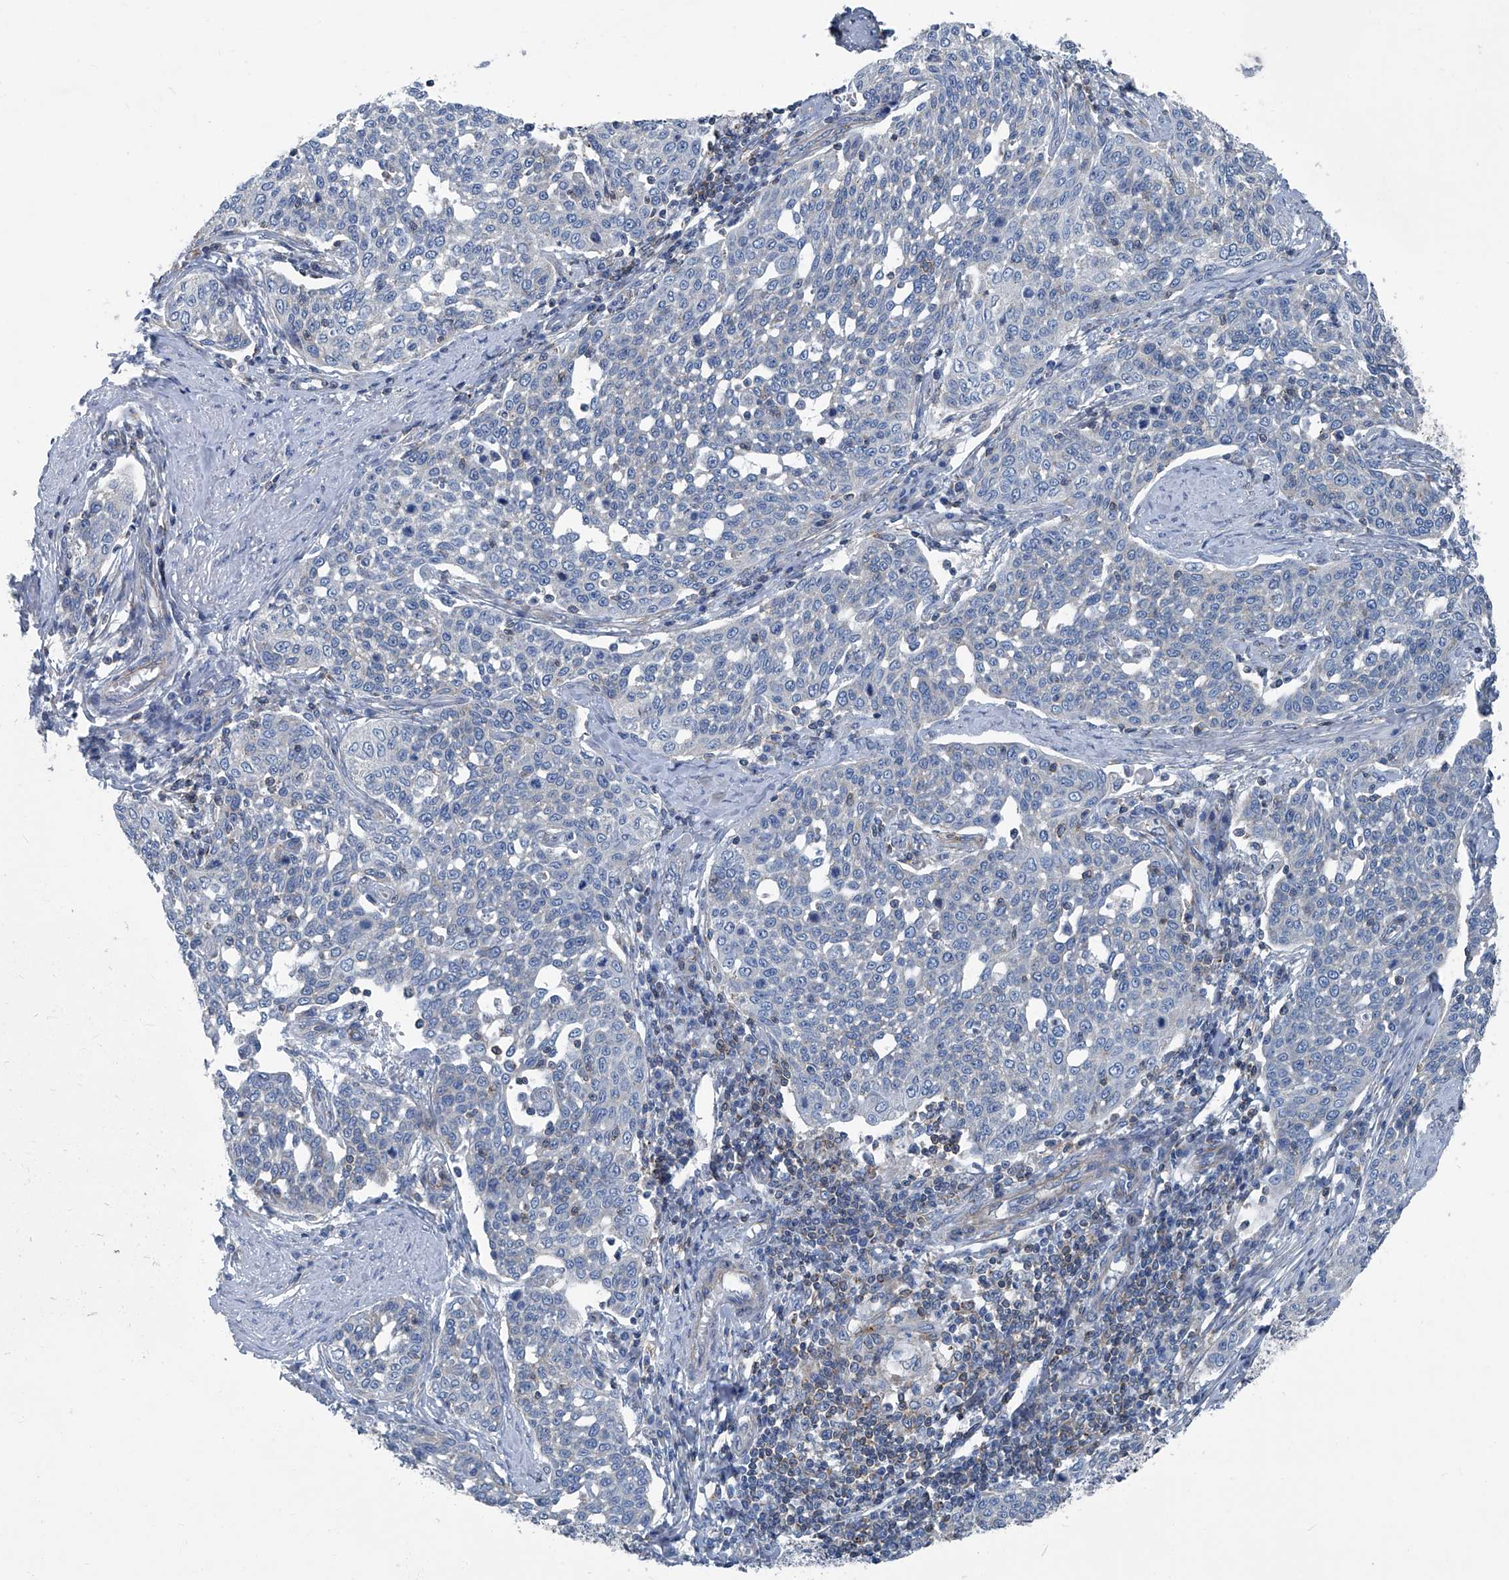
{"staining": {"intensity": "negative", "quantity": "none", "location": "none"}, "tissue": "cervical cancer", "cell_type": "Tumor cells", "image_type": "cancer", "snomed": [{"axis": "morphology", "description": "Squamous cell carcinoma, NOS"}, {"axis": "topography", "description": "Cervix"}], "caption": "There is no significant positivity in tumor cells of cervical cancer. (DAB IHC with hematoxylin counter stain).", "gene": "SEPTIN7", "patient": {"sex": "female", "age": 34}}